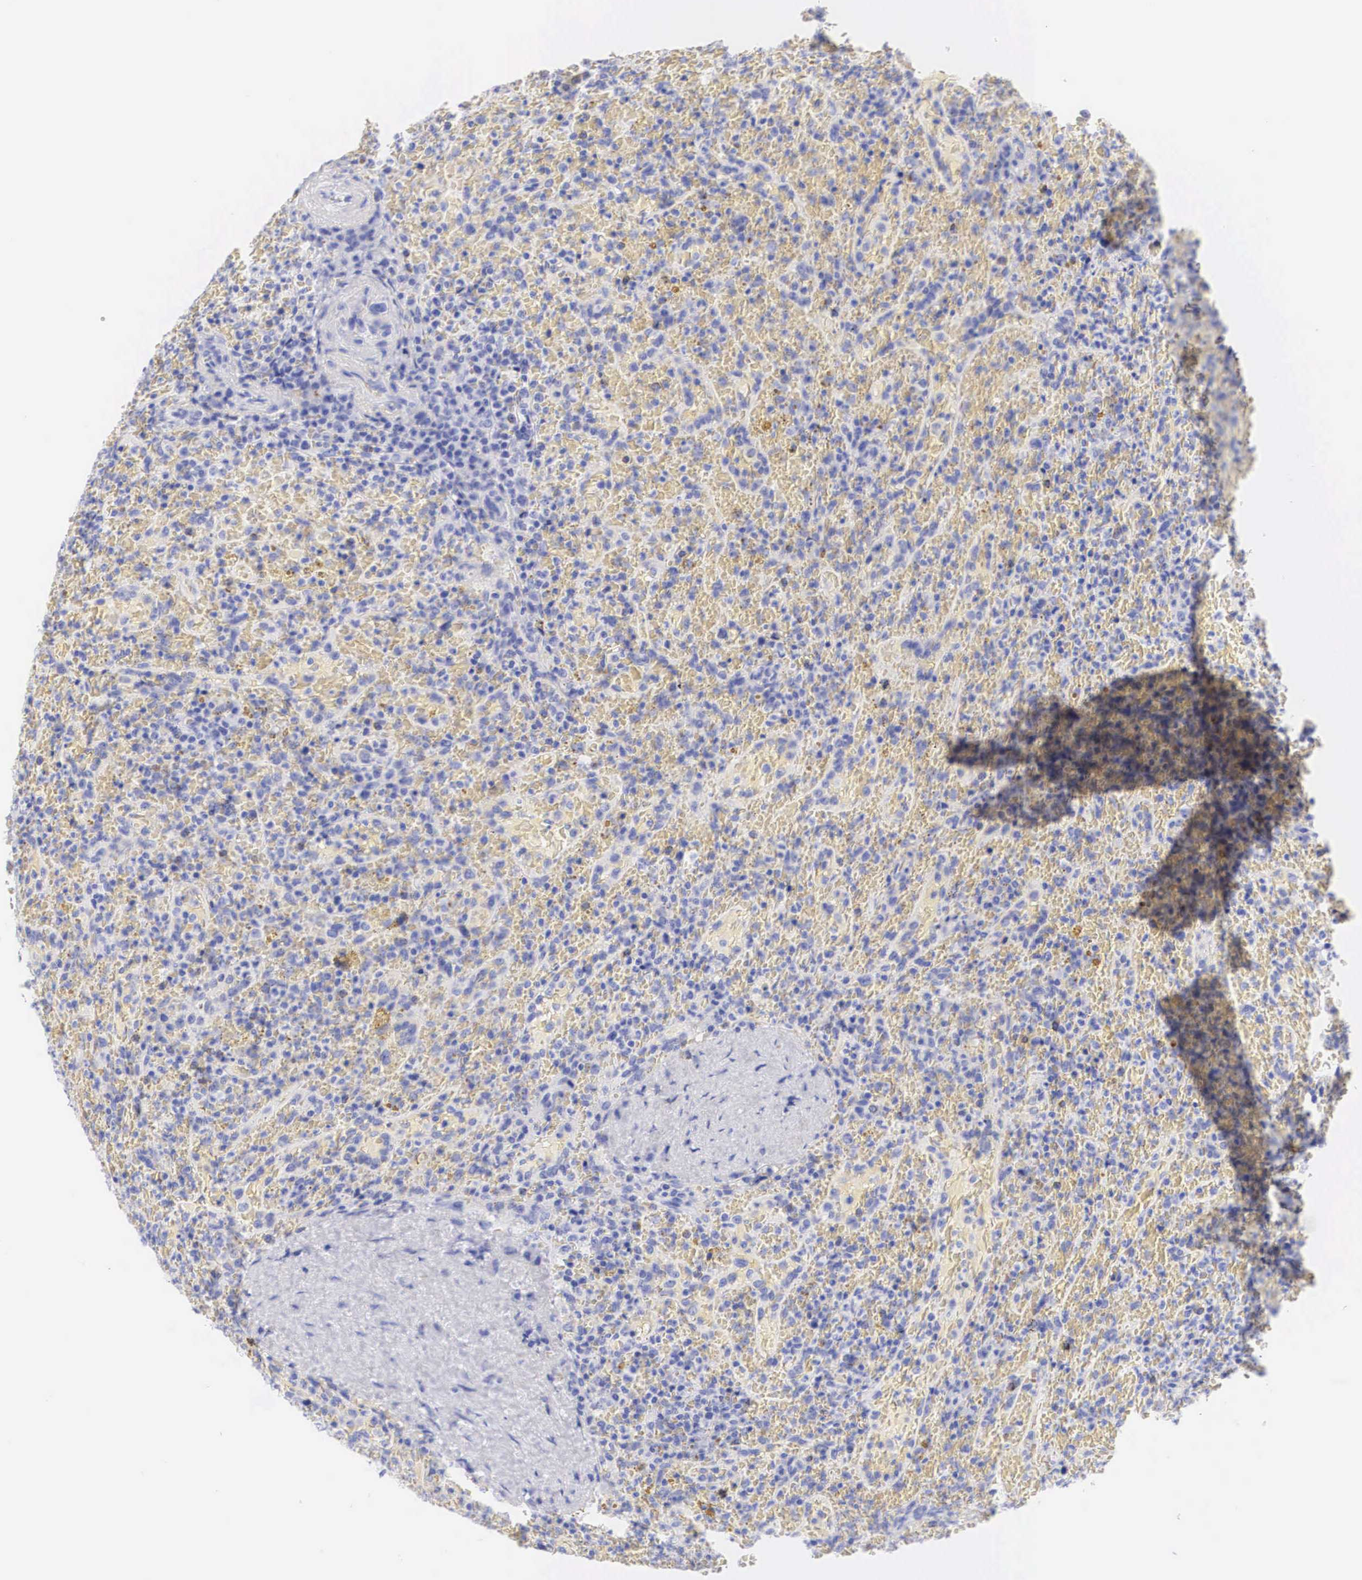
{"staining": {"intensity": "negative", "quantity": "none", "location": "none"}, "tissue": "lymphoma", "cell_type": "Tumor cells", "image_type": "cancer", "snomed": [{"axis": "morphology", "description": "Malignant lymphoma, non-Hodgkin's type, High grade"}, {"axis": "topography", "description": "Spleen"}, {"axis": "topography", "description": "Lymph node"}], "caption": "Immunohistochemistry of malignant lymphoma, non-Hodgkin's type (high-grade) reveals no staining in tumor cells.", "gene": "ERBB2", "patient": {"sex": "female", "age": 70}}